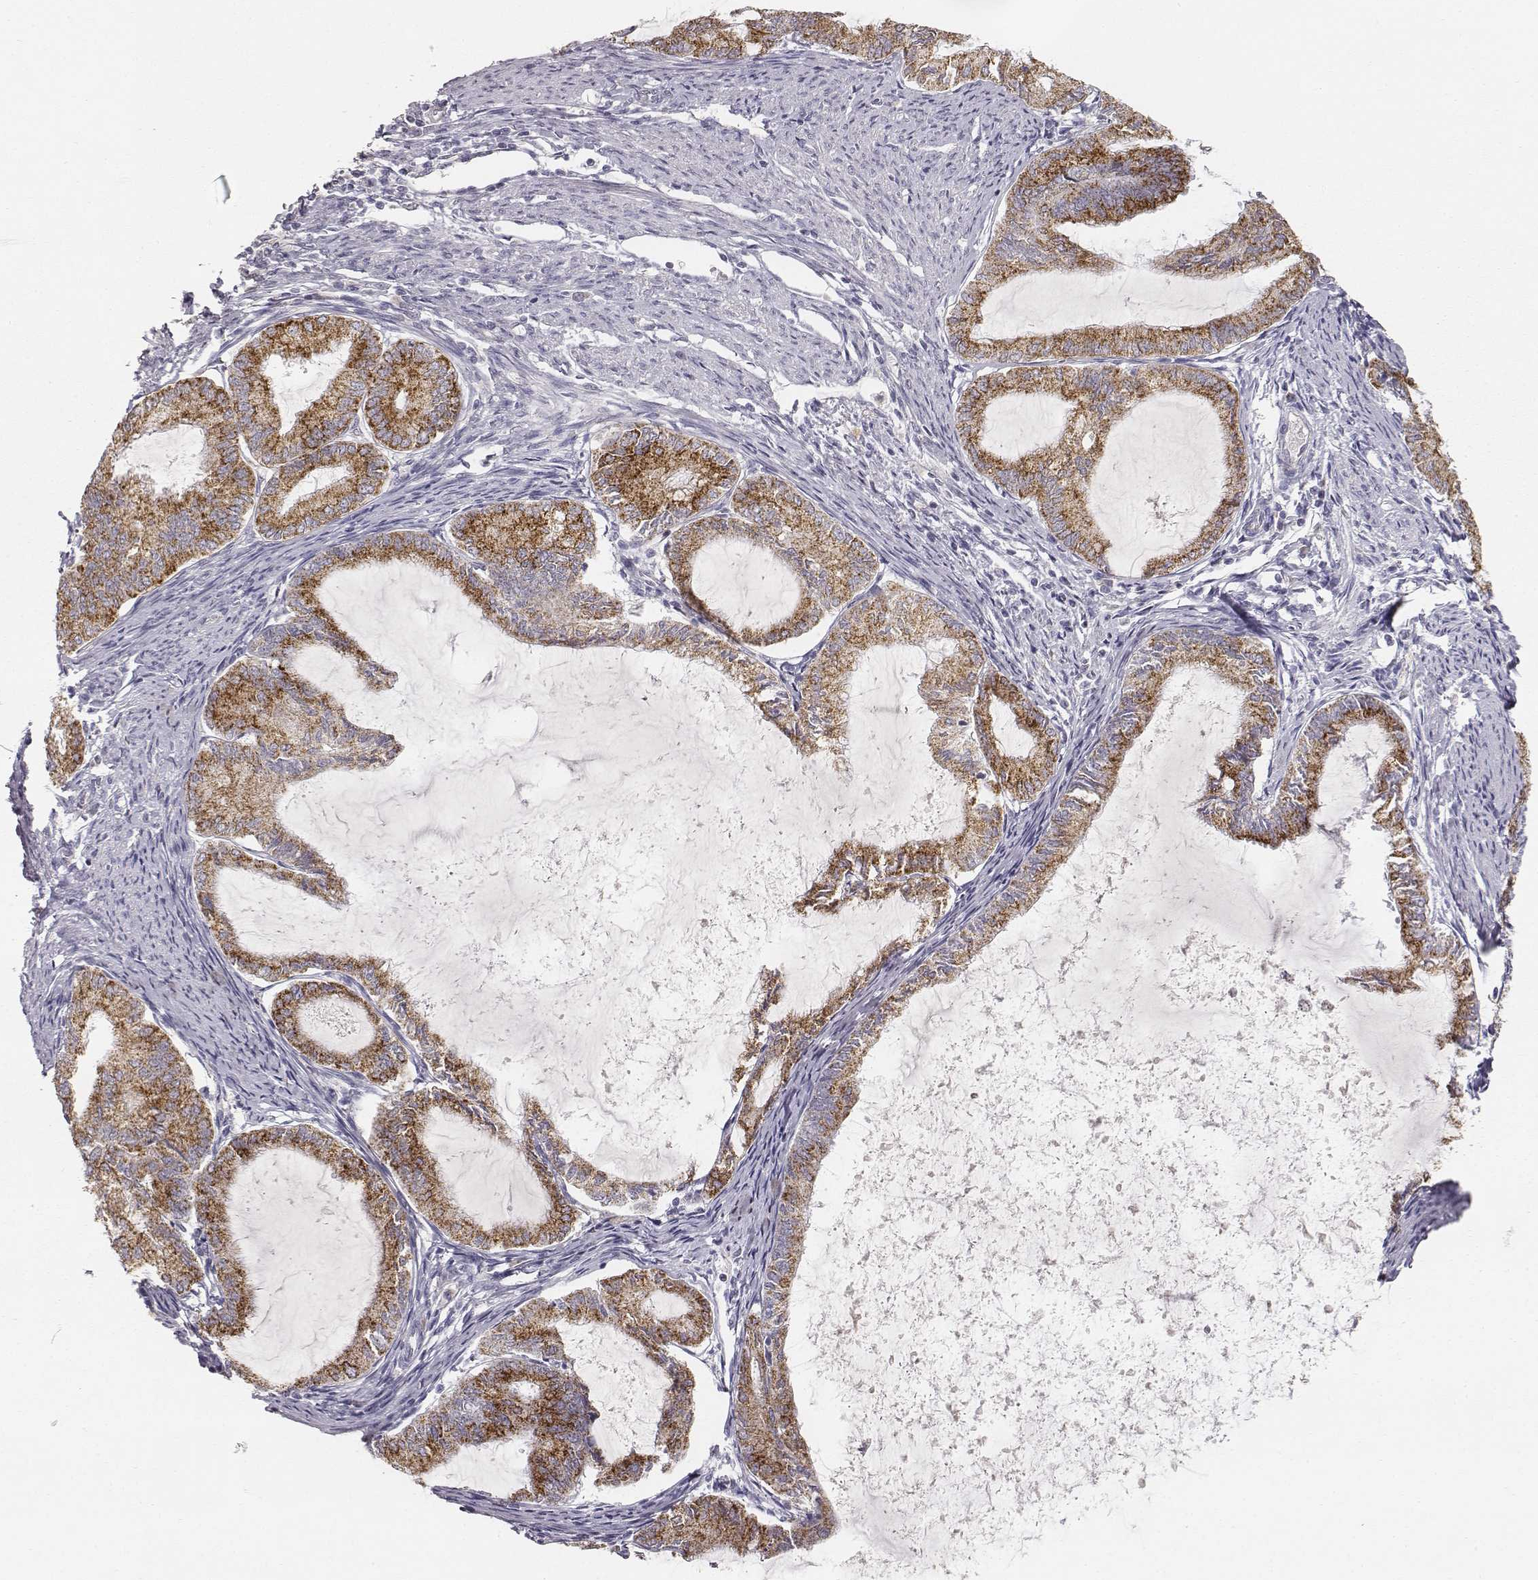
{"staining": {"intensity": "strong", "quantity": ">75%", "location": "cytoplasmic/membranous"}, "tissue": "endometrial cancer", "cell_type": "Tumor cells", "image_type": "cancer", "snomed": [{"axis": "morphology", "description": "Adenocarcinoma, NOS"}, {"axis": "topography", "description": "Endometrium"}], "caption": "The histopathology image shows a brown stain indicating the presence of a protein in the cytoplasmic/membranous of tumor cells in endometrial cancer (adenocarcinoma). The staining is performed using DAB (3,3'-diaminobenzidine) brown chromogen to label protein expression. The nuclei are counter-stained blue using hematoxylin.", "gene": "ABCD3", "patient": {"sex": "female", "age": 86}}